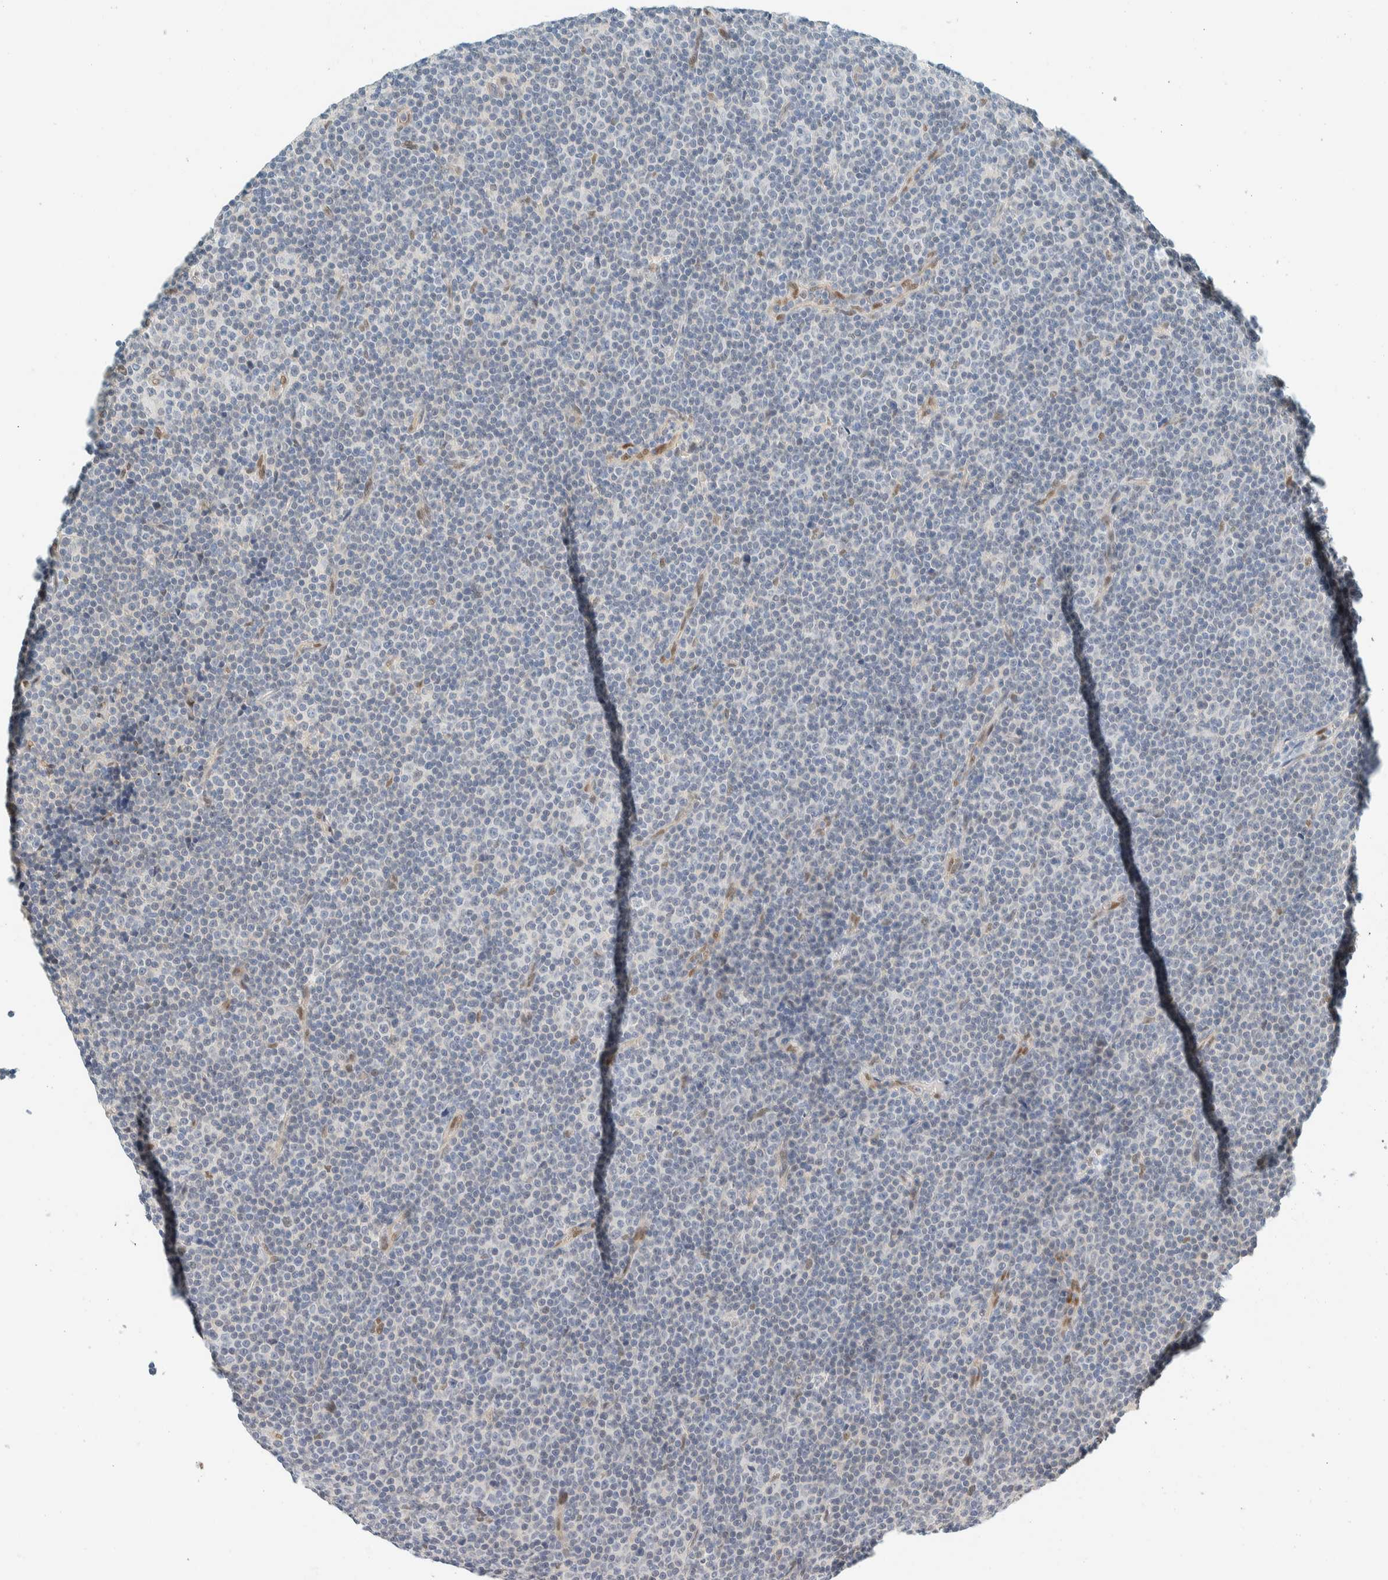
{"staining": {"intensity": "negative", "quantity": "none", "location": "none"}, "tissue": "lymphoma", "cell_type": "Tumor cells", "image_type": "cancer", "snomed": [{"axis": "morphology", "description": "Malignant lymphoma, non-Hodgkin's type, Low grade"}, {"axis": "topography", "description": "Lymph node"}], "caption": "This image is of malignant lymphoma, non-Hodgkin's type (low-grade) stained with immunohistochemistry to label a protein in brown with the nuclei are counter-stained blue. There is no staining in tumor cells.", "gene": "TSTD2", "patient": {"sex": "female", "age": 67}}